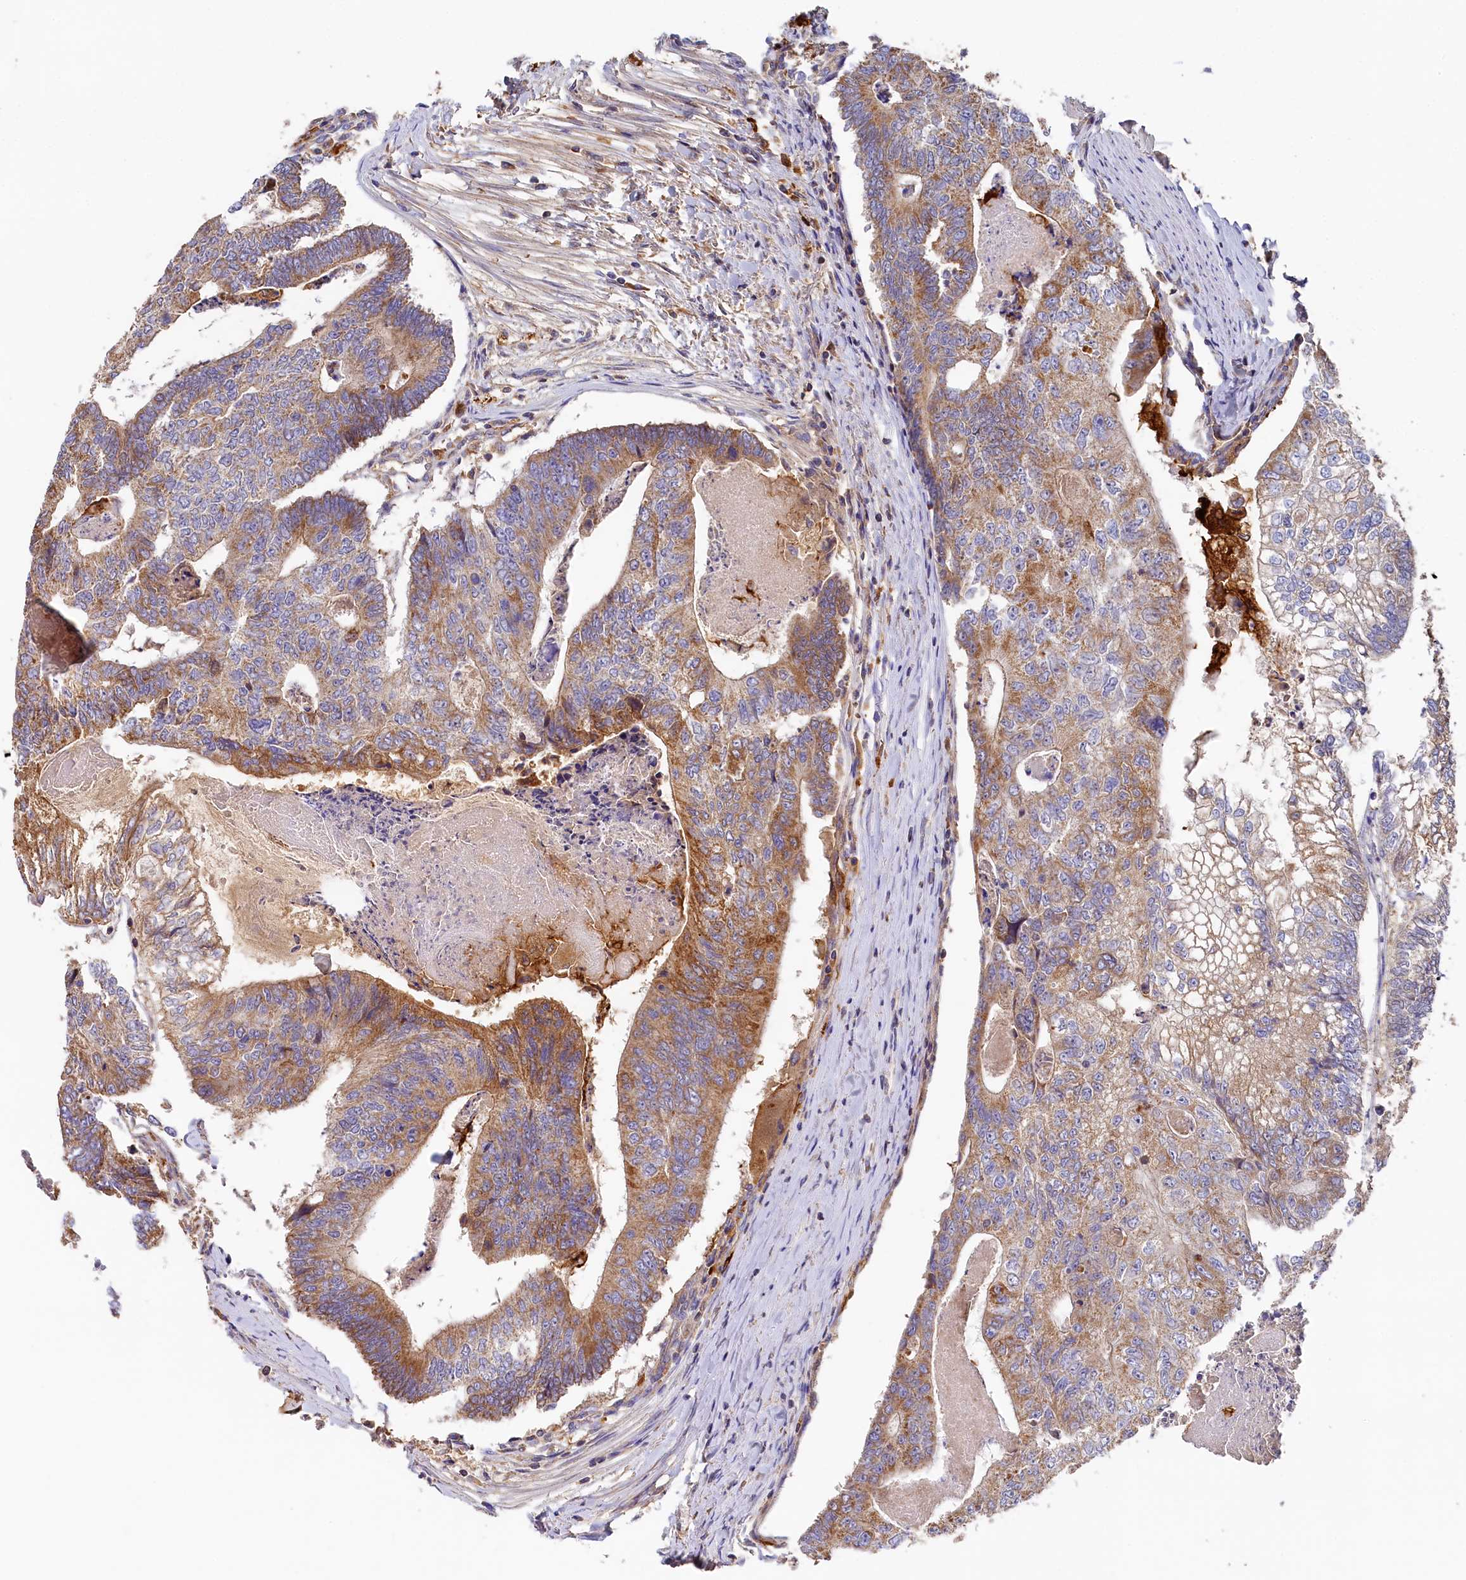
{"staining": {"intensity": "moderate", "quantity": ">75%", "location": "cytoplasmic/membranous"}, "tissue": "colorectal cancer", "cell_type": "Tumor cells", "image_type": "cancer", "snomed": [{"axis": "morphology", "description": "Adenocarcinoma, NOS"}, {"axis": "topography", "description": "Colon"}], "caption": "A brown stain shows moderate cytoplasmic/membranous expression of a protein in human adenocarcinoma (colorectal) tumor cells. (DAB (3,3'-diaminobenzidine) IHC, brown staining for protein, blue staining for nuclei).", "gene": "SEC31B", "patient": {"sex": "female", "age": 67}}